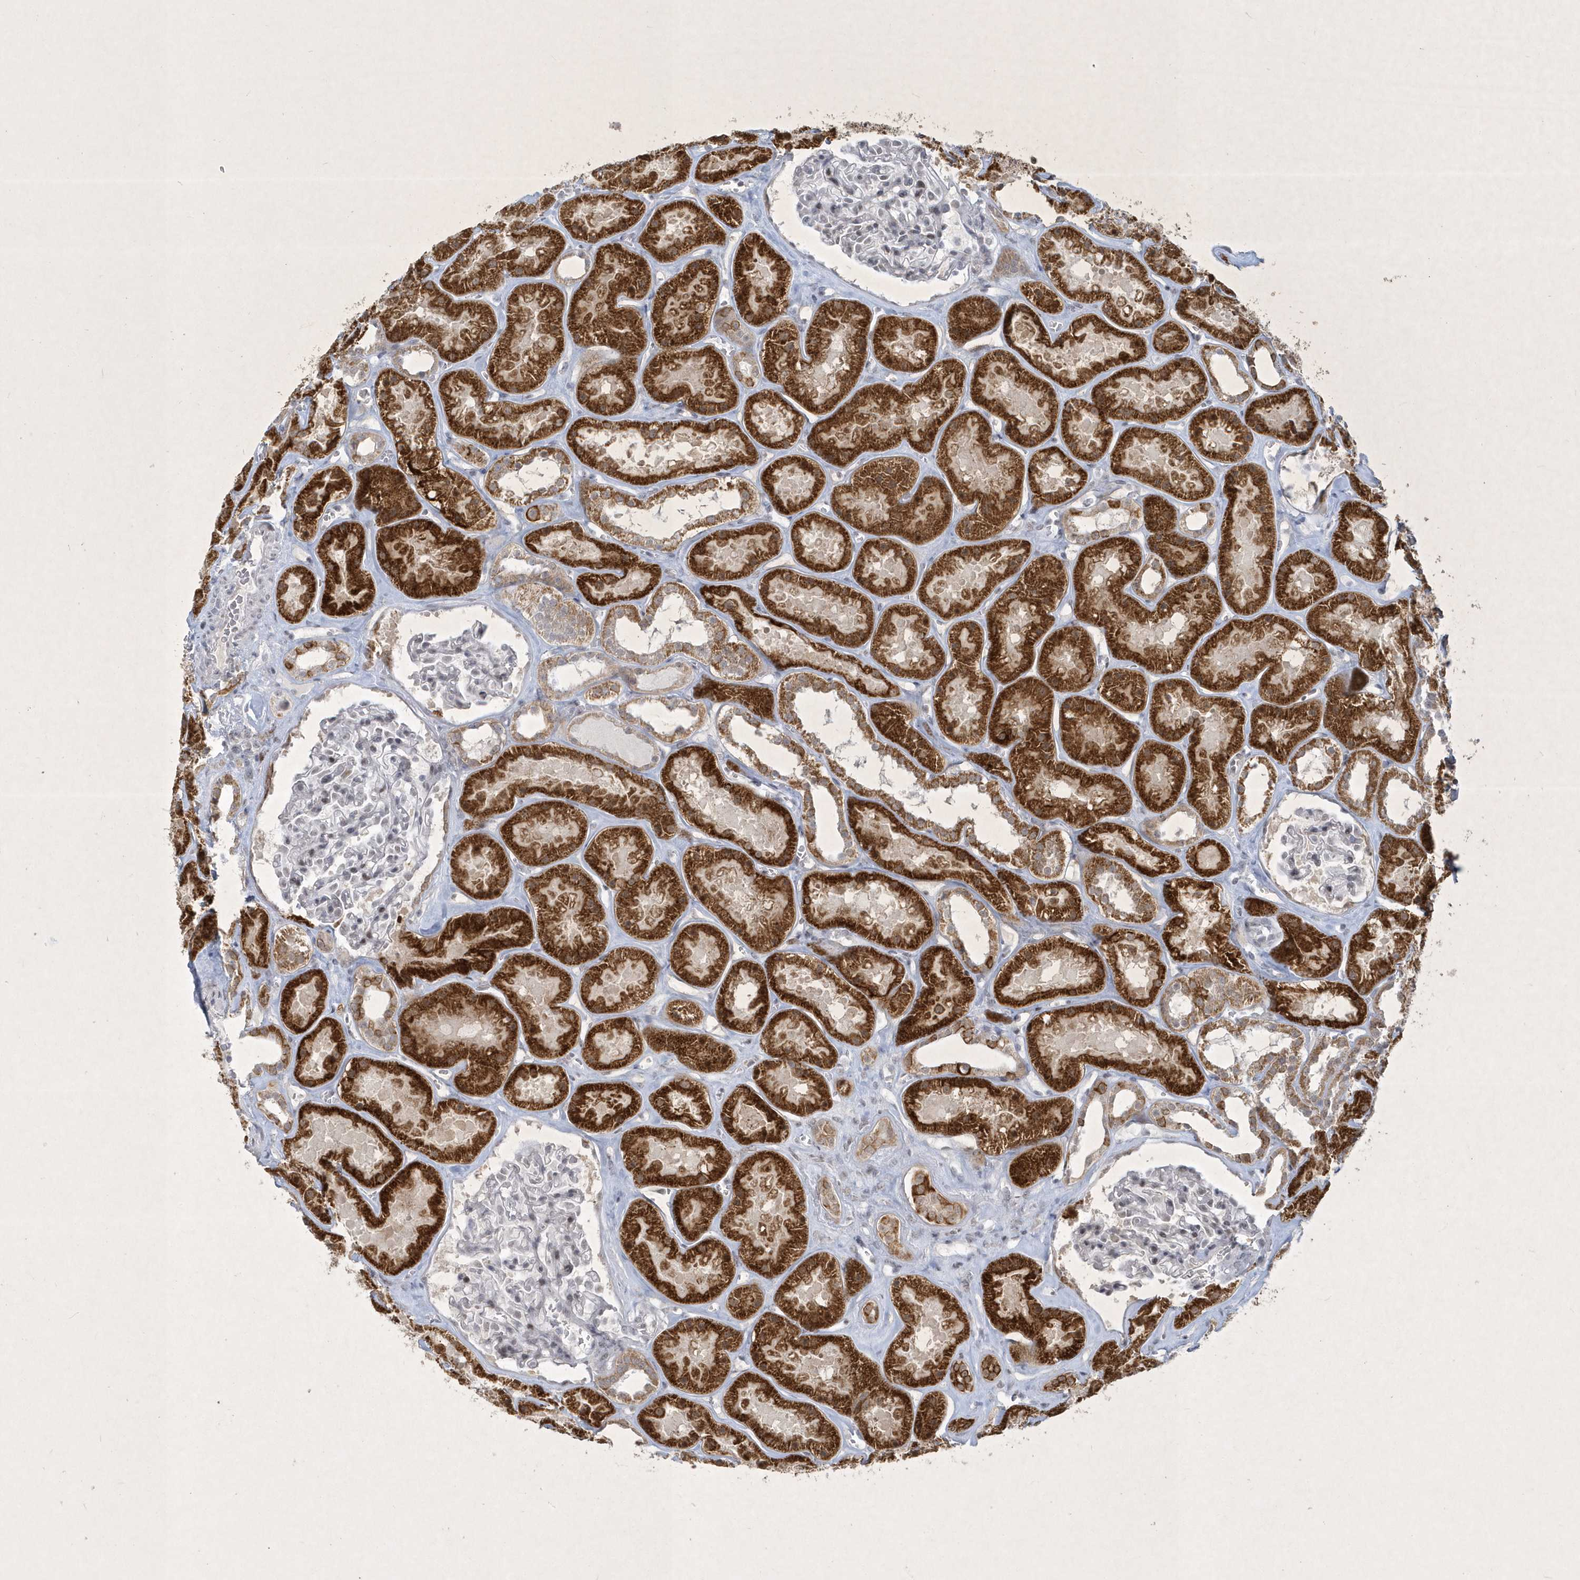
{"staining": {"intensity": "negative", "quantity": "none", "location": "none"}, "tissue": "kidney", "cell_type": "Cells in glomeruli", "image_type": "normal", "snomed": [{"axis": "morphology", "description": "Normal tissue, NOS"}, {"axis": "topography", "description": "Kidney"}], "caption": "This micrograph is of normal kidney stained with immunohistochemistry to label a protein in brown with the nuclei are counter-stained blue. There is no staining in cells in glomeruli. (DAB immunohistochemistry (IHC), high magnification).", "gene": "ZBTB9", "patient": {"sex": "female", "age": 41}}